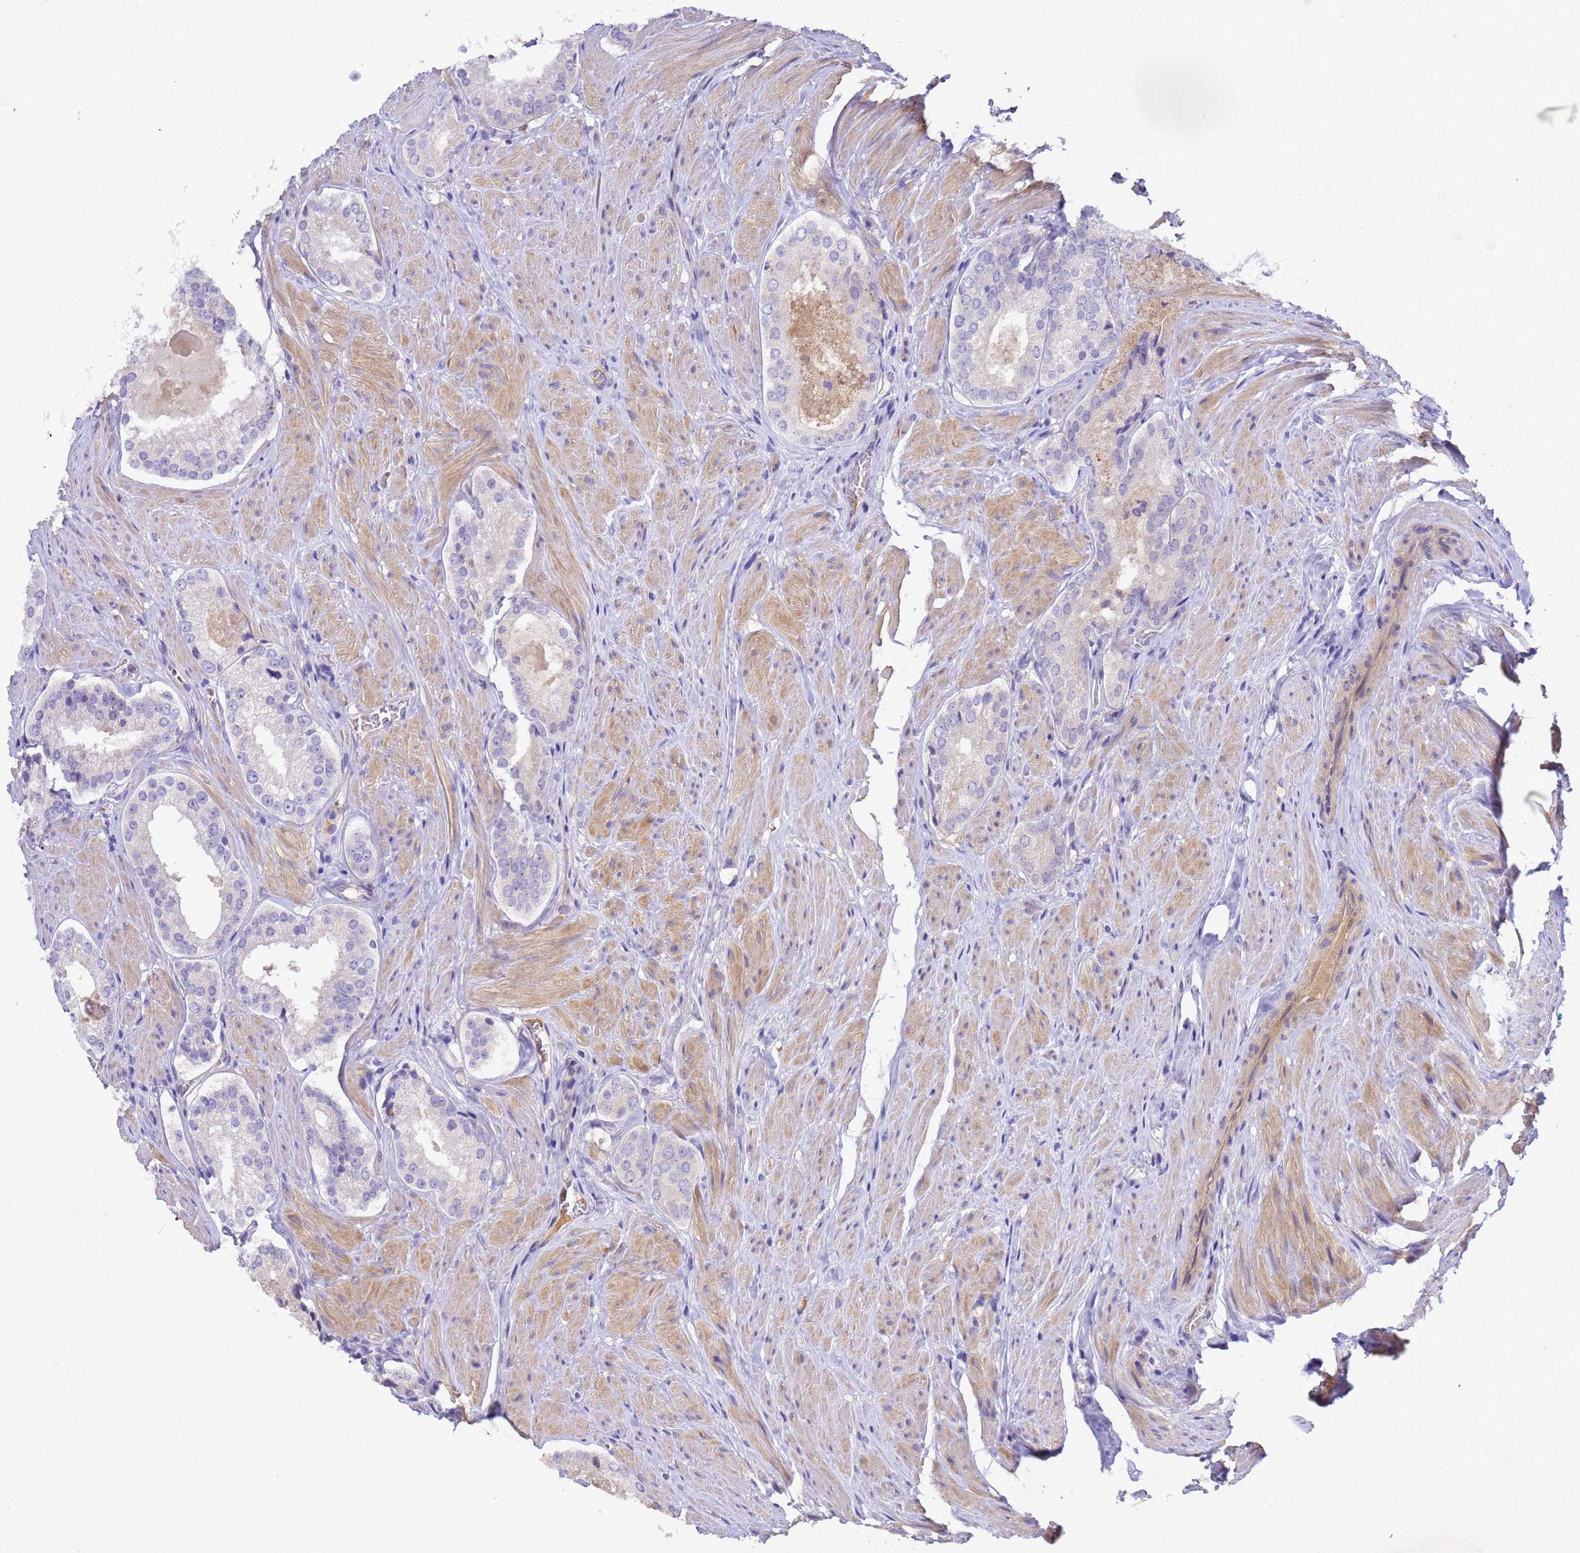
{"staining": {"intensity": "negative", "quantity": "none", "location": "none"}, "tissue": "prostate cancer", "cell_type": "Tumor cells", "image_type": "cancer", "snomed": [{"axis": "morphology", "description": "Adenocarcinoma, Low grade"}, {"axis": "topography", "description": "Prostate"}], "caption": "Protein analysis of prostate cancer exhibits no significant positivity in tumor cells. (Brightfield microscopy of DAB immunohistochemistry (IHC) at high magnification).", "gene": "TBCD", "patient": {"sex": "male", "age": 54}}